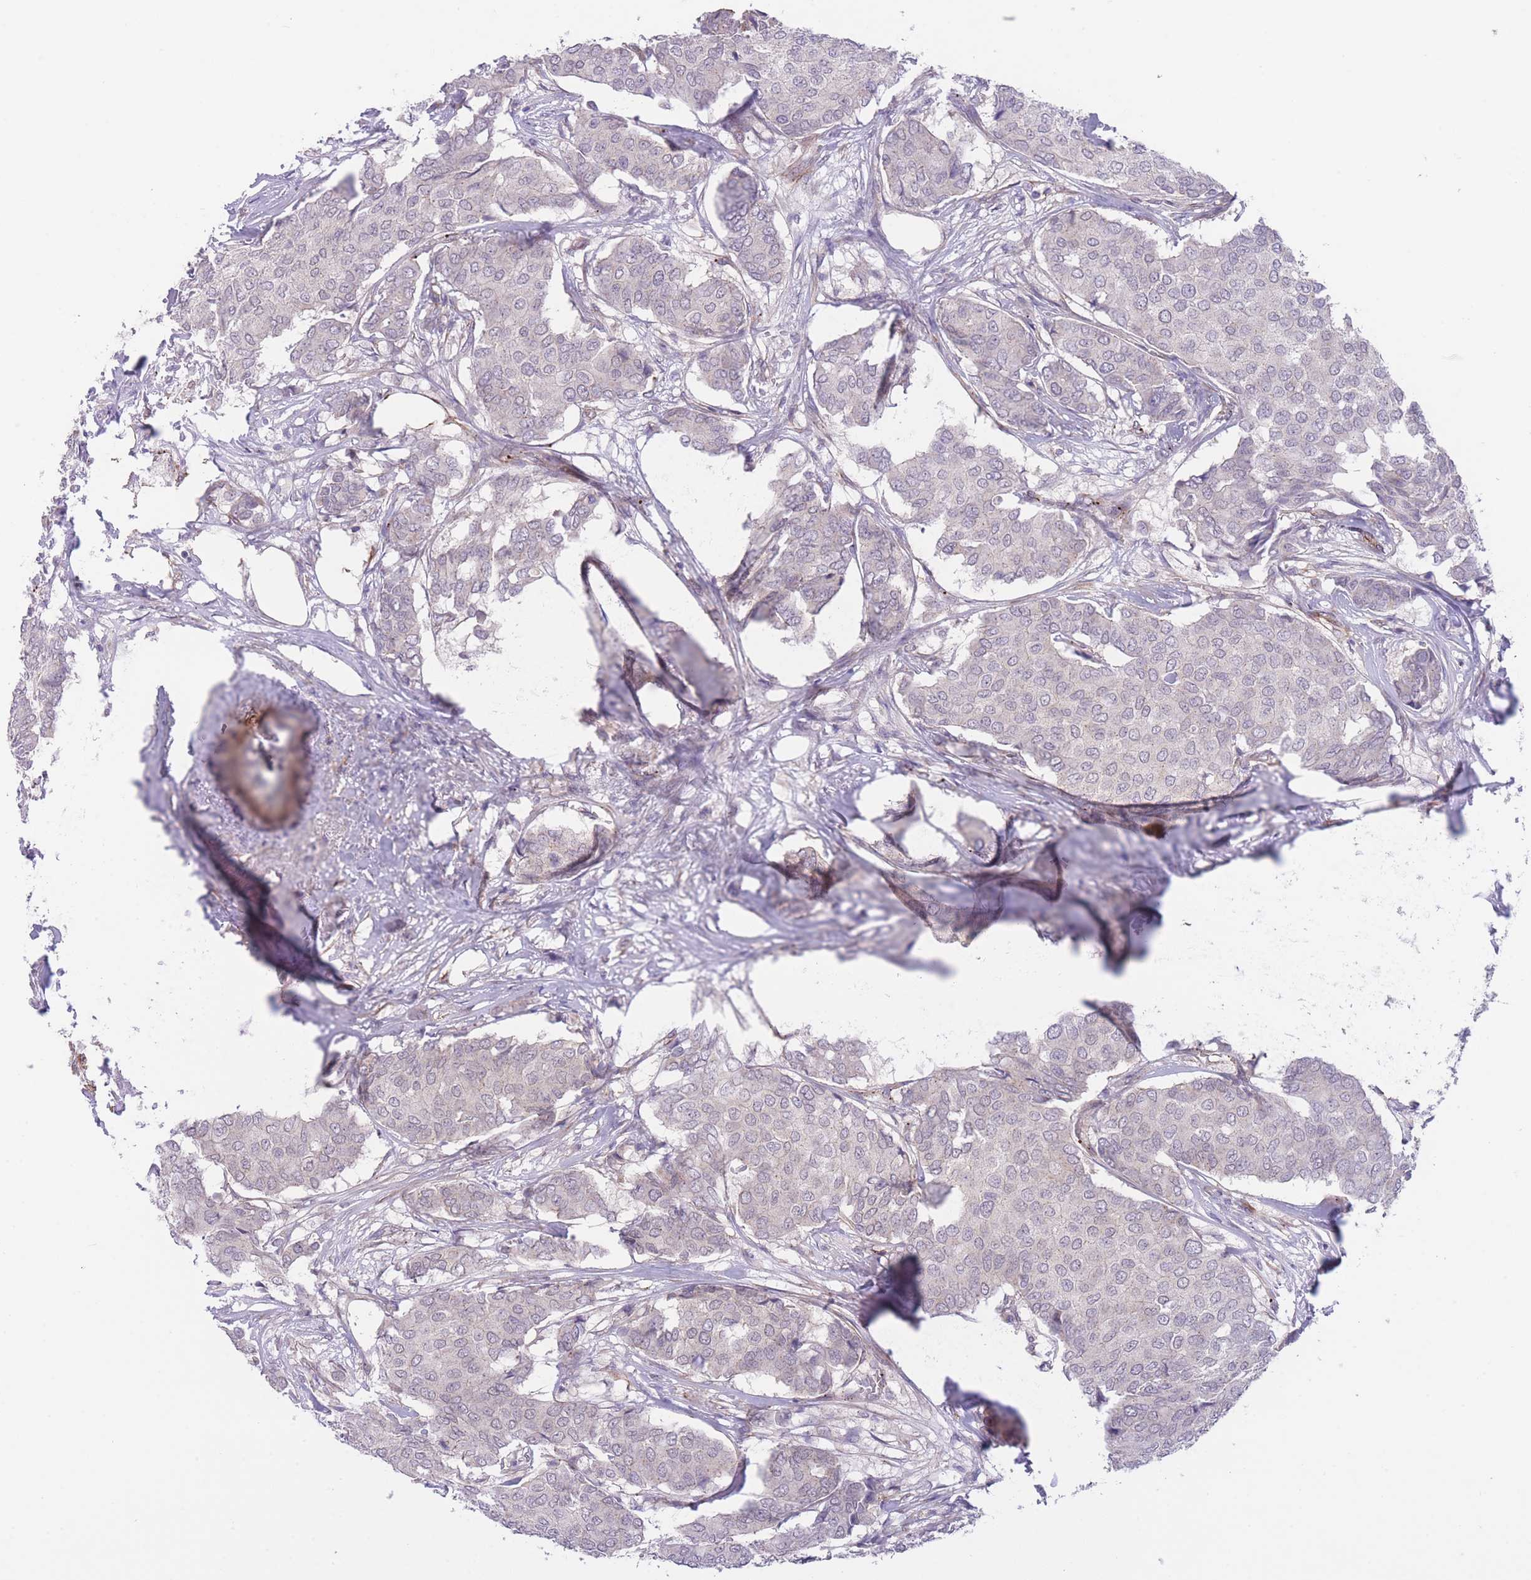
{"staining": {"intensity": "negative", "quantity": "none", "location": "none"}, "tissue": "breast cancer", "cell_type": "Tumor cells", "image_type": "cancer", "snomed": [{"axis": "morphology", "description": "Duct carcinoma"}, {"axis": "topography", "description": "Breast"}], "caption": "The photomicrograph exhibits no staining of tumor cells in breast cancer (invasive ductal carcinoma). (DAB immunohistochemistry visualized using brightfield microscopy, high magnification).", "gene": "QTRT1", "patient": {"sex": "female", "age": 75}}